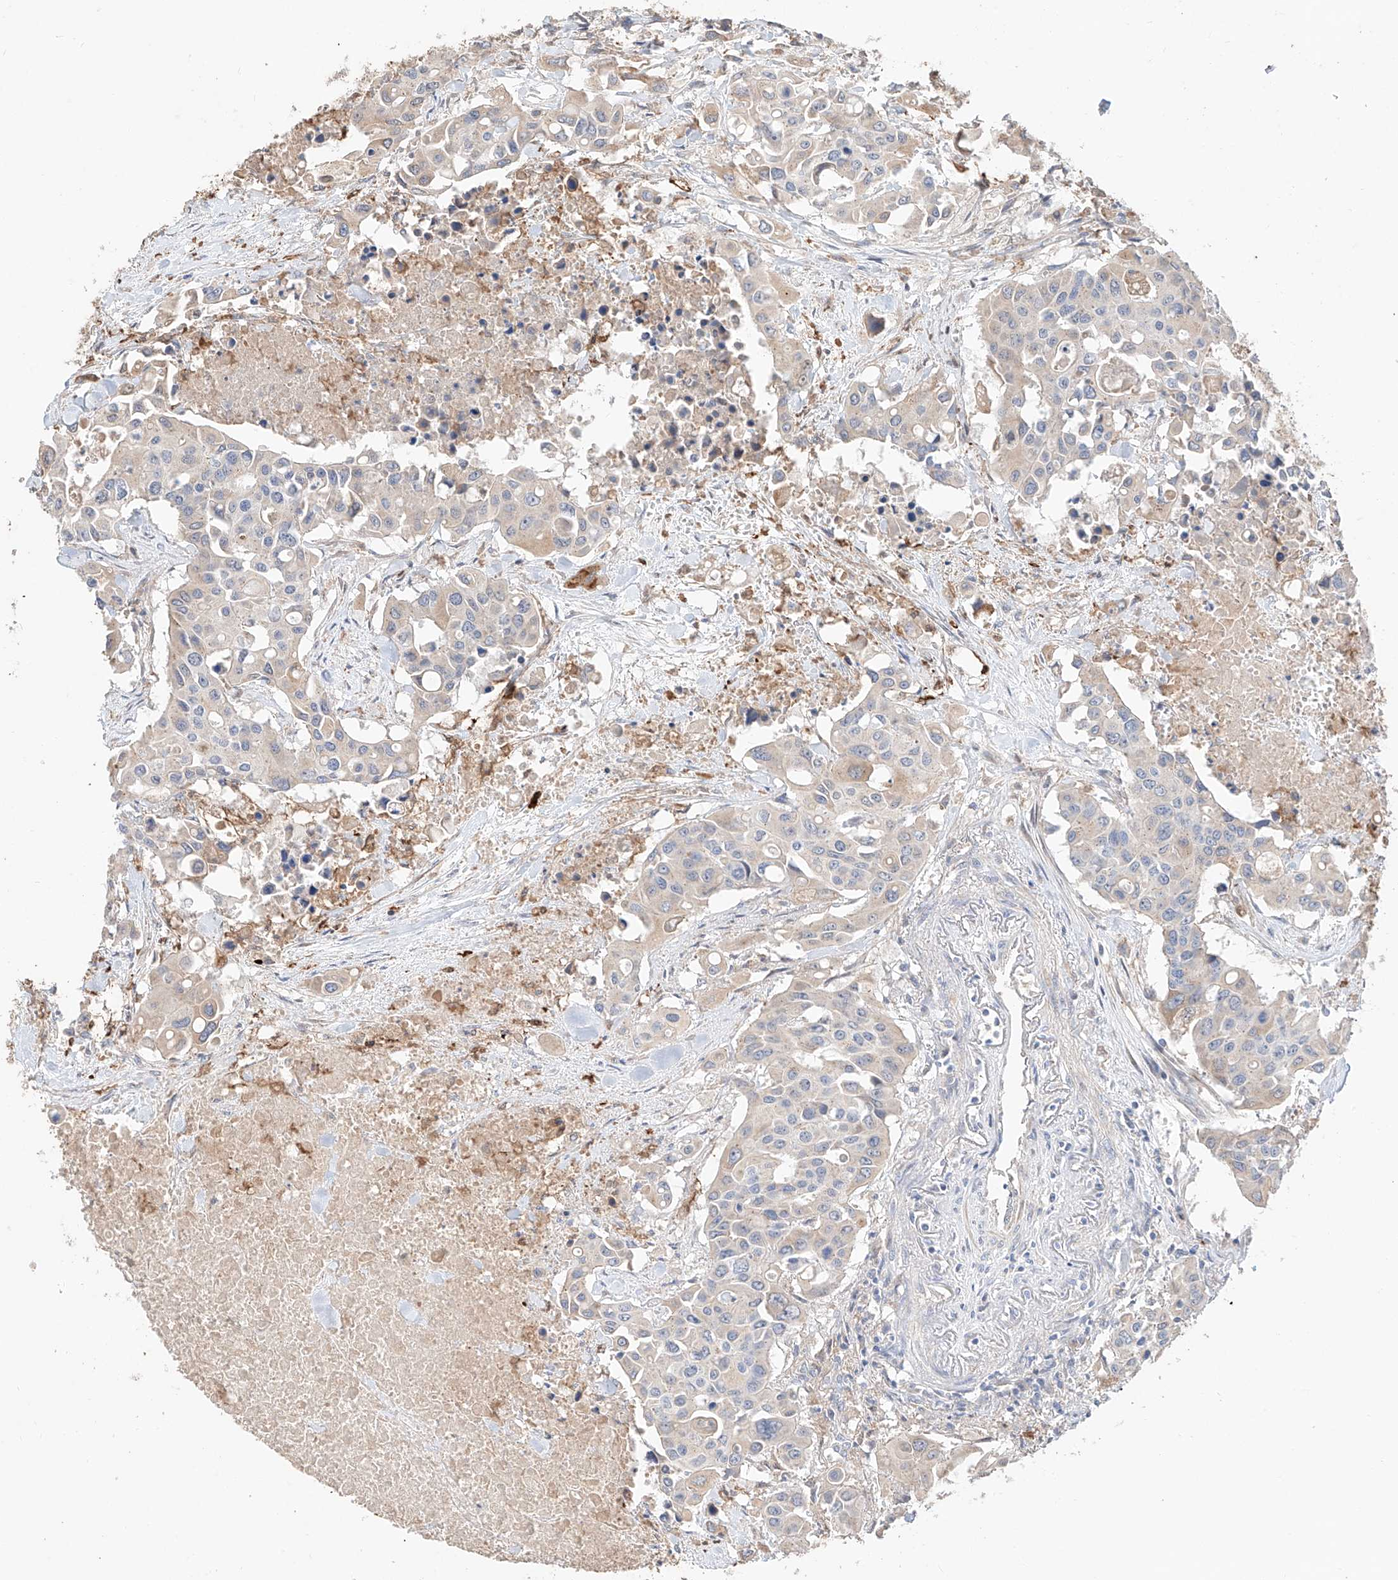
{"staining": {"intensity": "weak", "quantity": "<25%", "location": "cytoplasmic/membranous"}, "tissue": "colorectal cancer", "cell_type": "Tumor cells", "image_type": "cancer", "snomed": [{"axis": "morphology", "description": "Adenocarcinoma, NOS"}, {"axis": "topography", "description": "Colon"}], "caption": "DAB immunohistochemical staining of human colorectal adenocarcinoma reveals no significant staining in tumor cells.", "gene": "MOSPD1", "patient": {"sex": "male", "age": 77}}